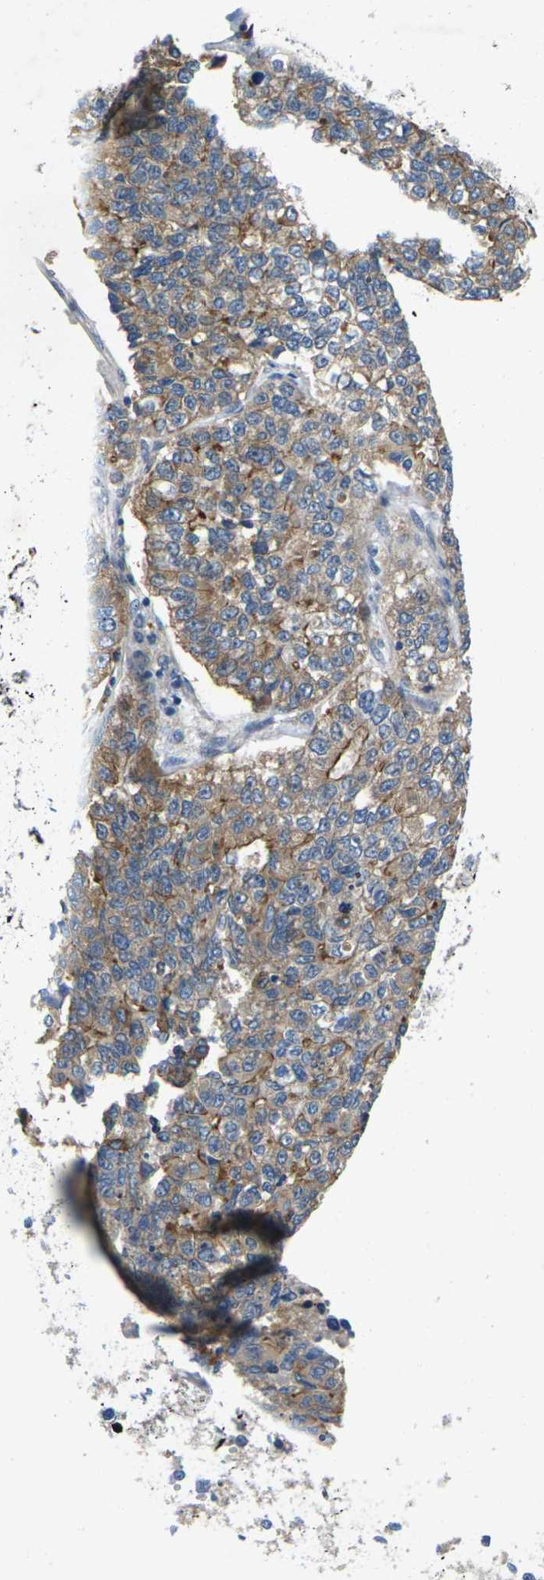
{"staining": {"intensity": "moderate", "quantity": ">75%", "location": "cytoplasmic/membranous"}, "tissue": "lung cancer", "cell_type": "Tumor cells", "image_type": "cancer", "snomed": [{"axis": "morphology", "description": "Adenocarcinoma, NOS"}, {"axis": "topography", "description": "Lung"}], "caption": "Approximately >75% of tumor cells in human adenocarcinoma (lung) display moderate cytoplasmic/membranous protein positivity as visualized by brown immunohistochemical staining.", "gene": "SCNN1A", "patient": {"sex": "male", "age": 49}}